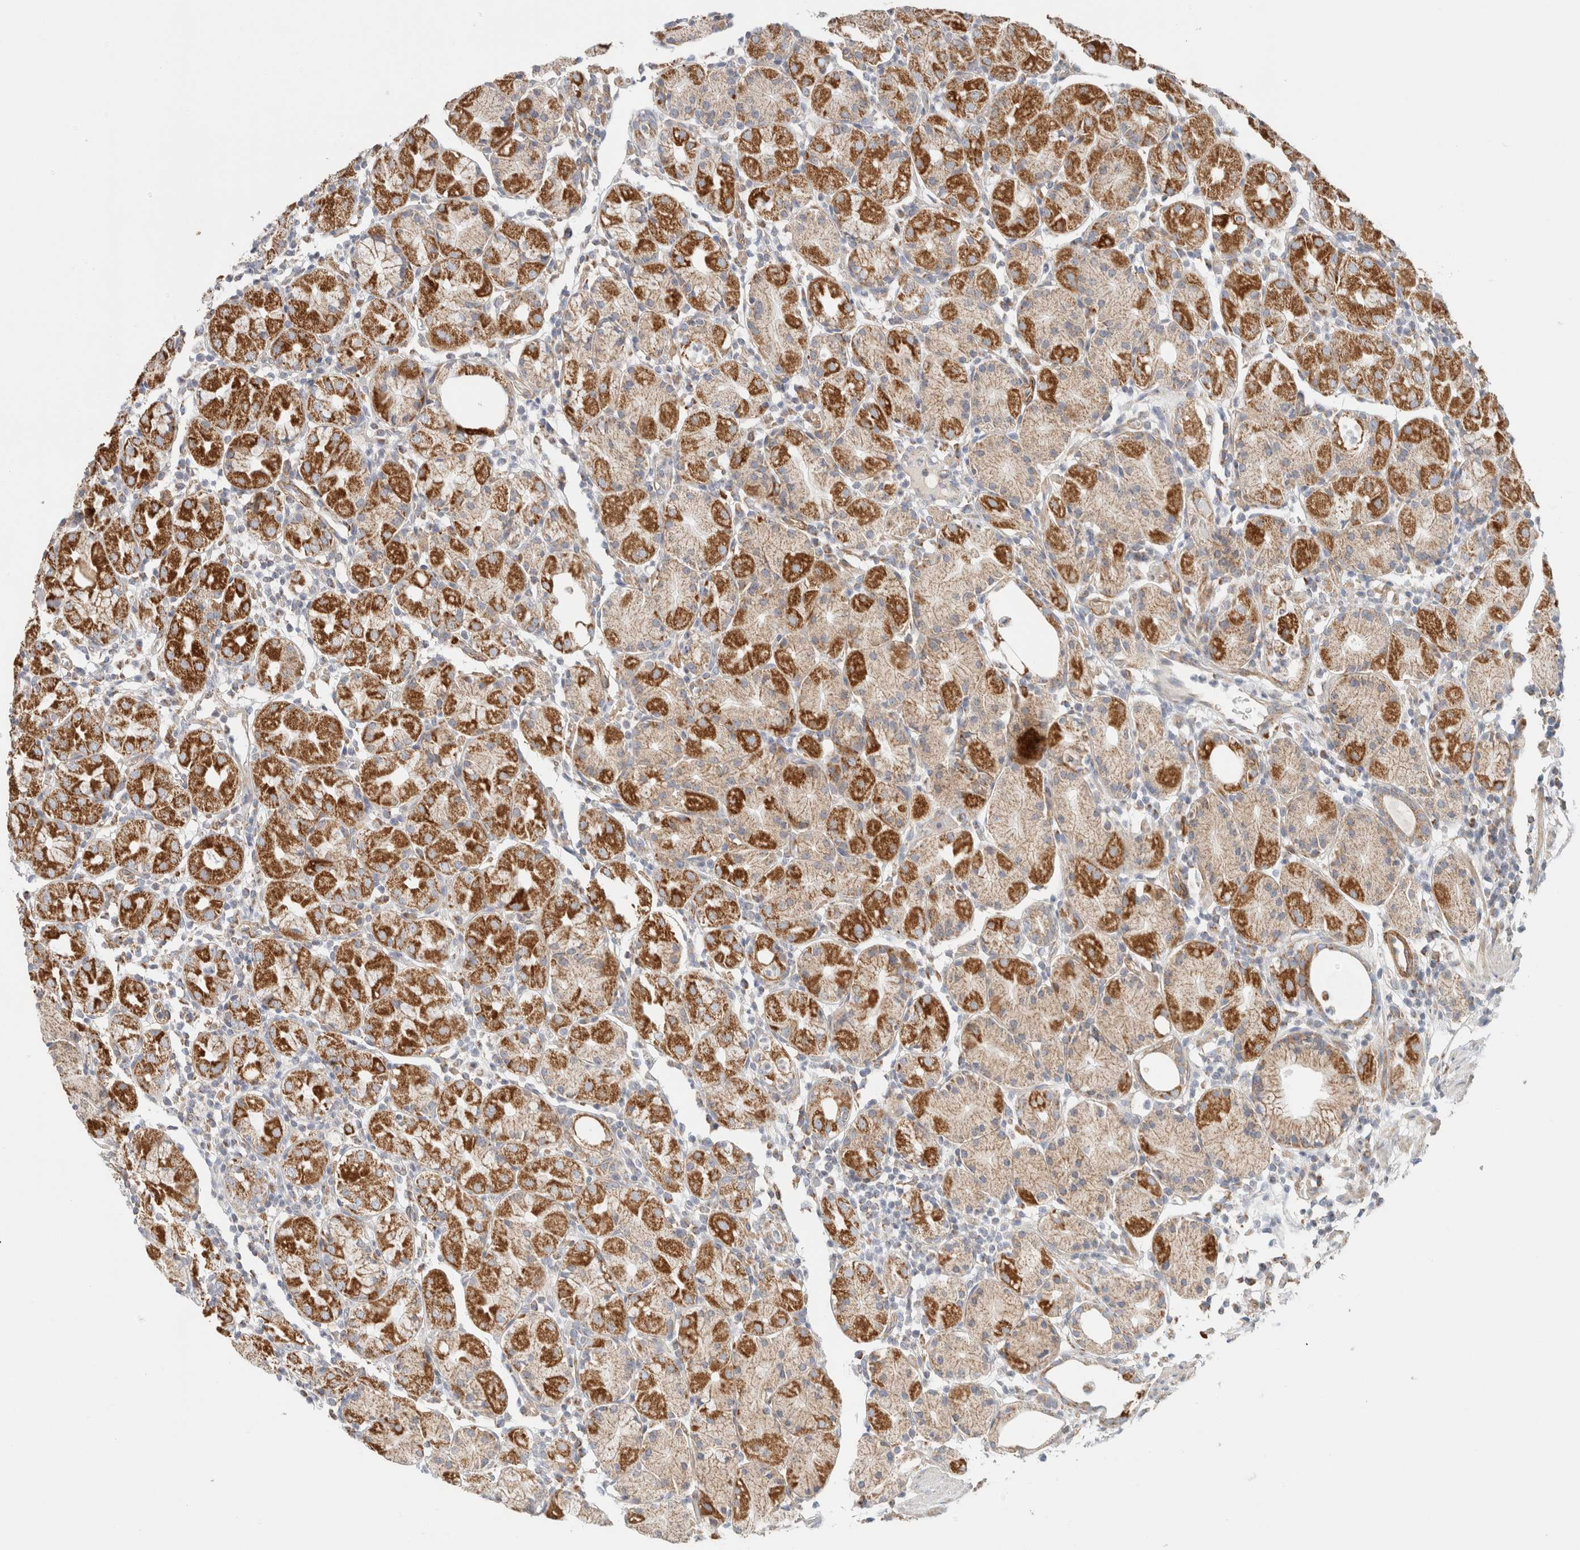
{"staining": {"intensity": "moderate", "quantity": ">75%", "location": "cytoplasmic/membranous"}, "tissue": "stomach", "cell_type": "Glandular cells", "image_type": "normal", "snomed": [{"axis": "morphology", "description": "Normal tissue, NOS"}, {"axis": "topography", "description": "Stomach"}, {"axis": "topography", "description": "Stomach, lower"}], "caption": "Moderate cytoplasmic/membranous protein expression is present in about >75% of glandular cells in stomach. (DAB (3,3'-diaminobenzidine) IHC, brown staining for protein, blue staining for nuclei).", "gene": "MRM3", "patient": {"sex": "female", "age": 75}}